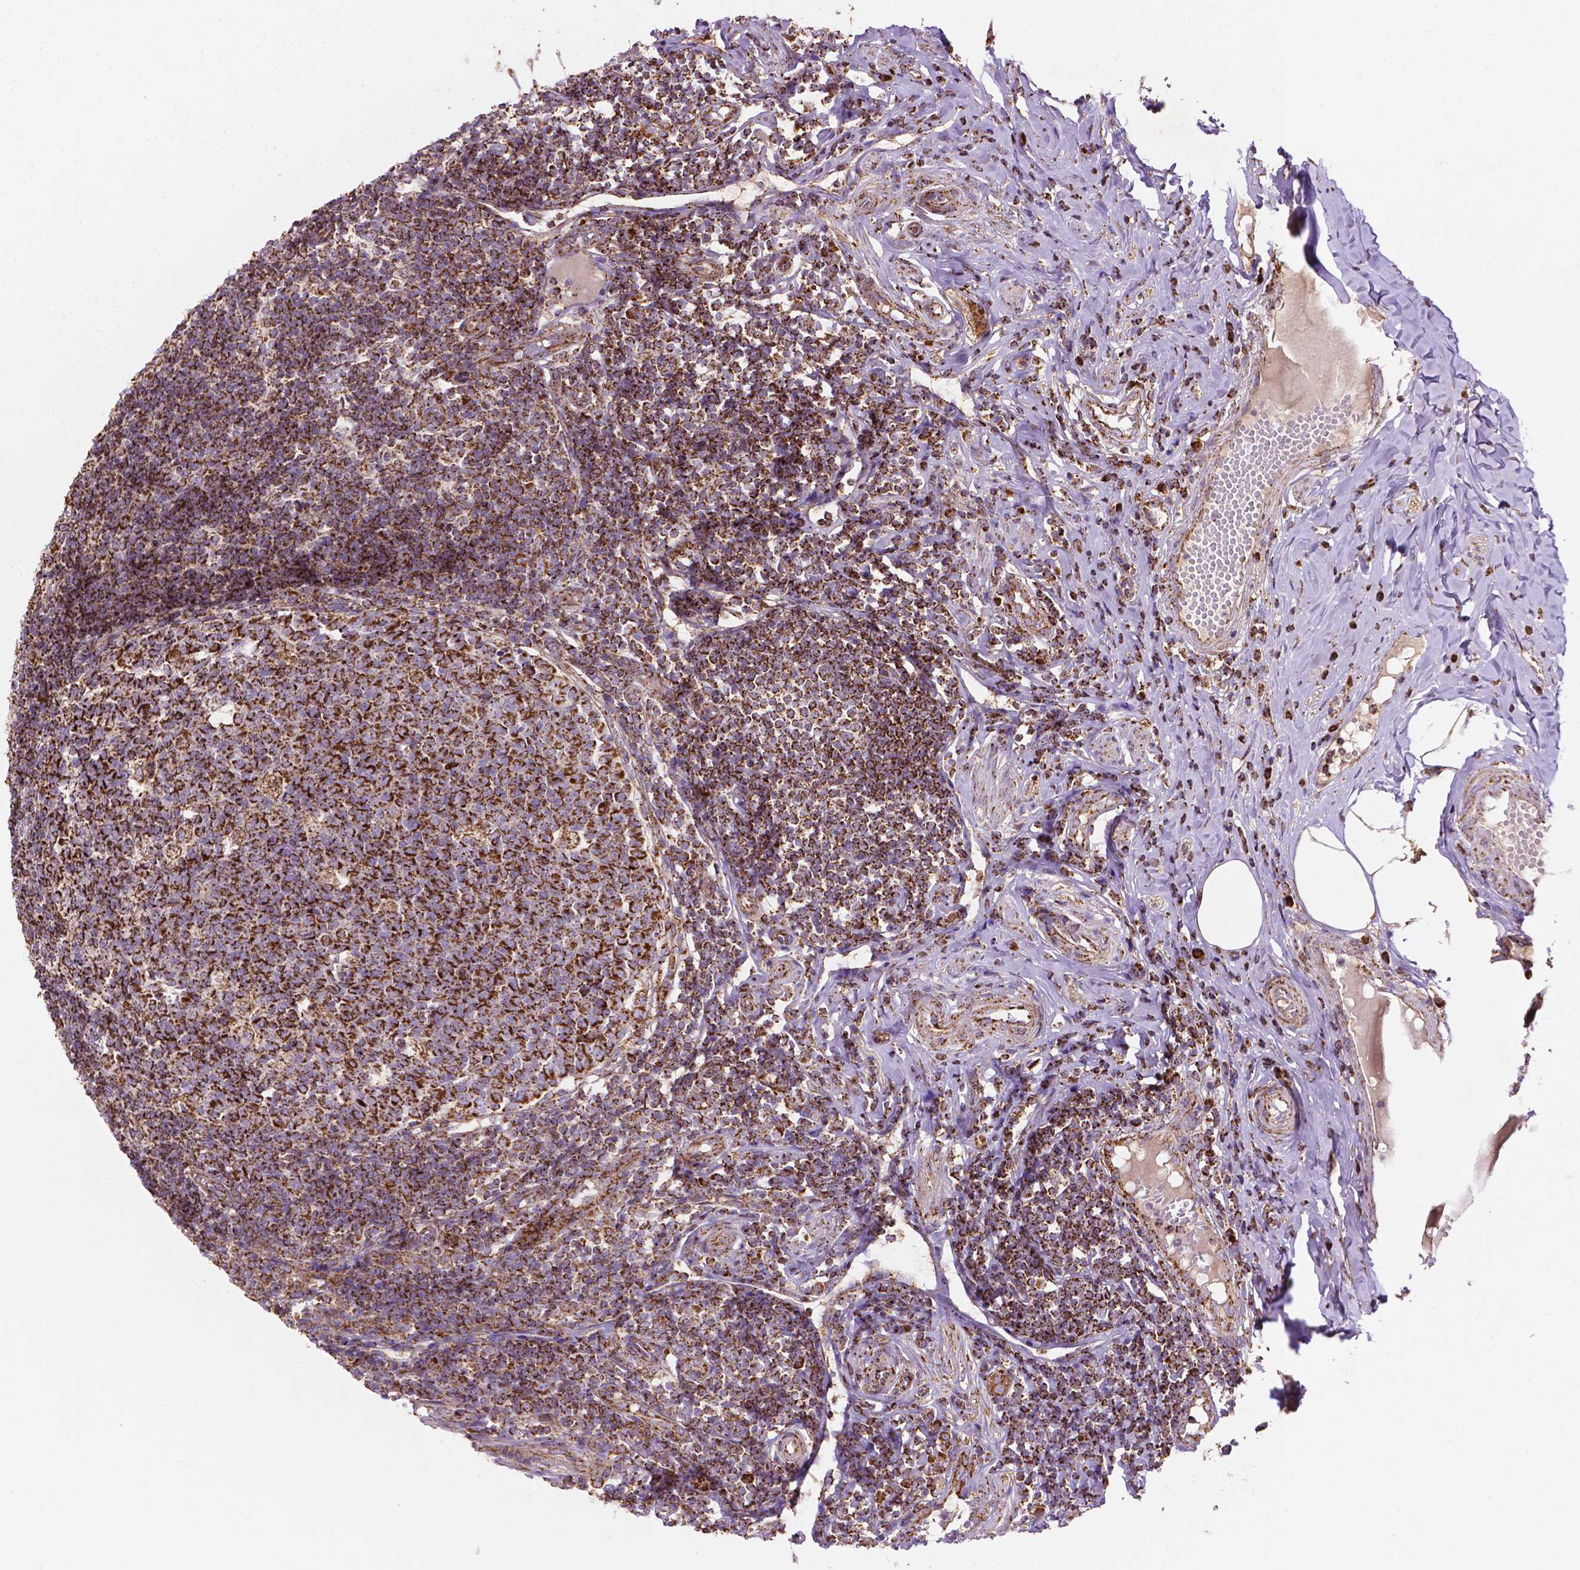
{"staining": {"intensity": "strong", "quantity": ">75%", "location": "cytoplasmic/membranous"}, "tissue": "appendix", "cell_type": "Glandular cells", "image_type": "normal", "snomed": [{"axis": "morphology", "description": "Normal tissue, NOS"}, {"axis": "topography", "description": "Appendix"}], "caption": "Approximately >75% of glandular cells in normal appendix reveal strong cytoplasmic/membranous protein expression as visualized by brown immunohistochemical staining.", "gene": "ILVBL", "patient": {"sex": "male", "age": 18}}